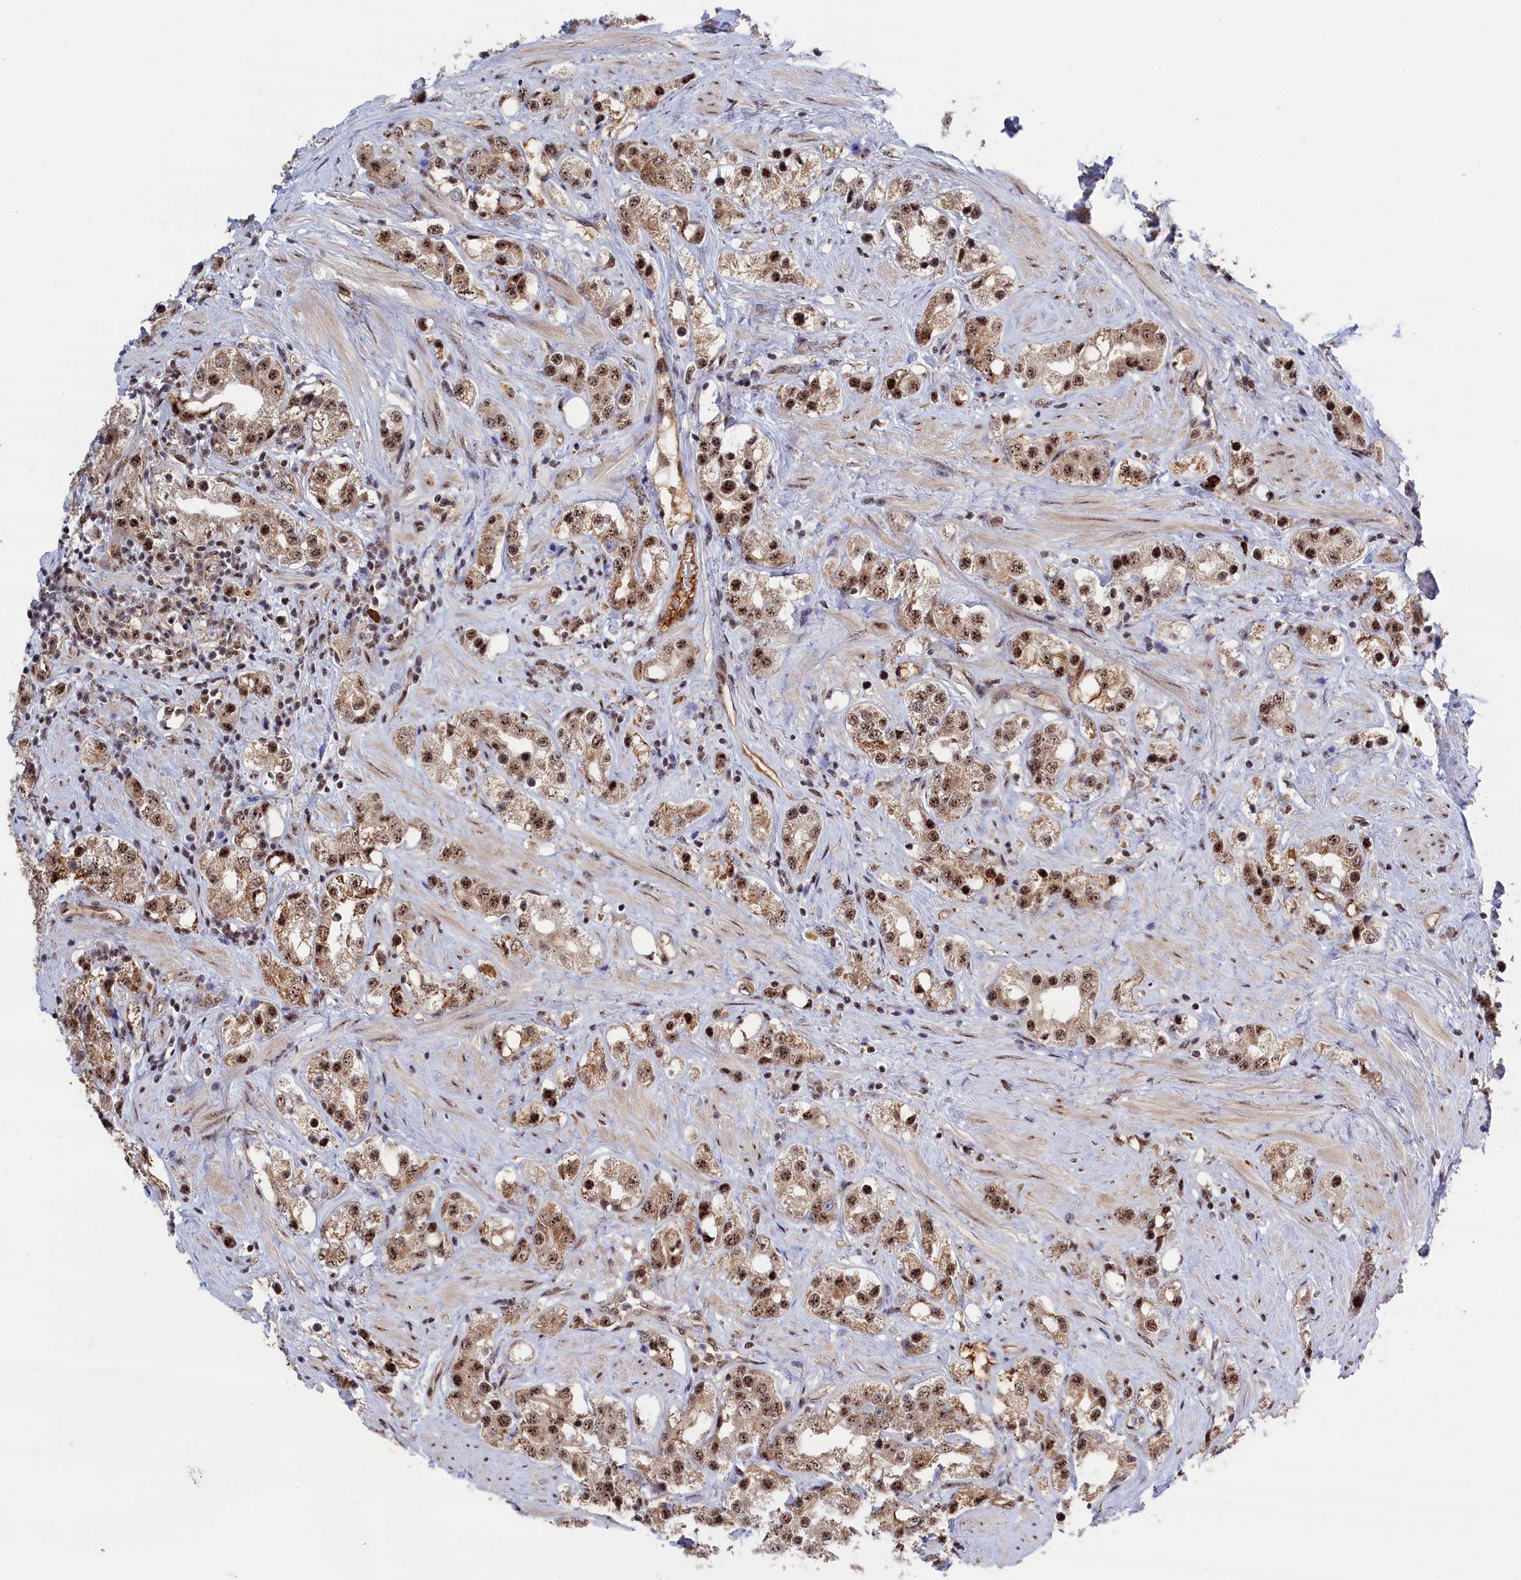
{"staining": {"intensity": "moderate", "quantity": ">75%", "location": "cytoplasmic/membranous,nuclear"}, "tissue": "prostate cancer", "cell_type": "Tumor cells", "image_type": "cancer", "snomed": [{"axis": "morphology", "description": "Adenocarcinoma, NOS"}, {"axis": "topography", "description": "Prostate"}], "caption": "Brown immunohistochemical staining in human adenocarcinoma (prostate) exhibits moderate cytoplasmic/membranous and nuclear positivity in about >75% of tumor cells.", "gene": "TAB1", "patient": {"sex": "male", "age": 79}}